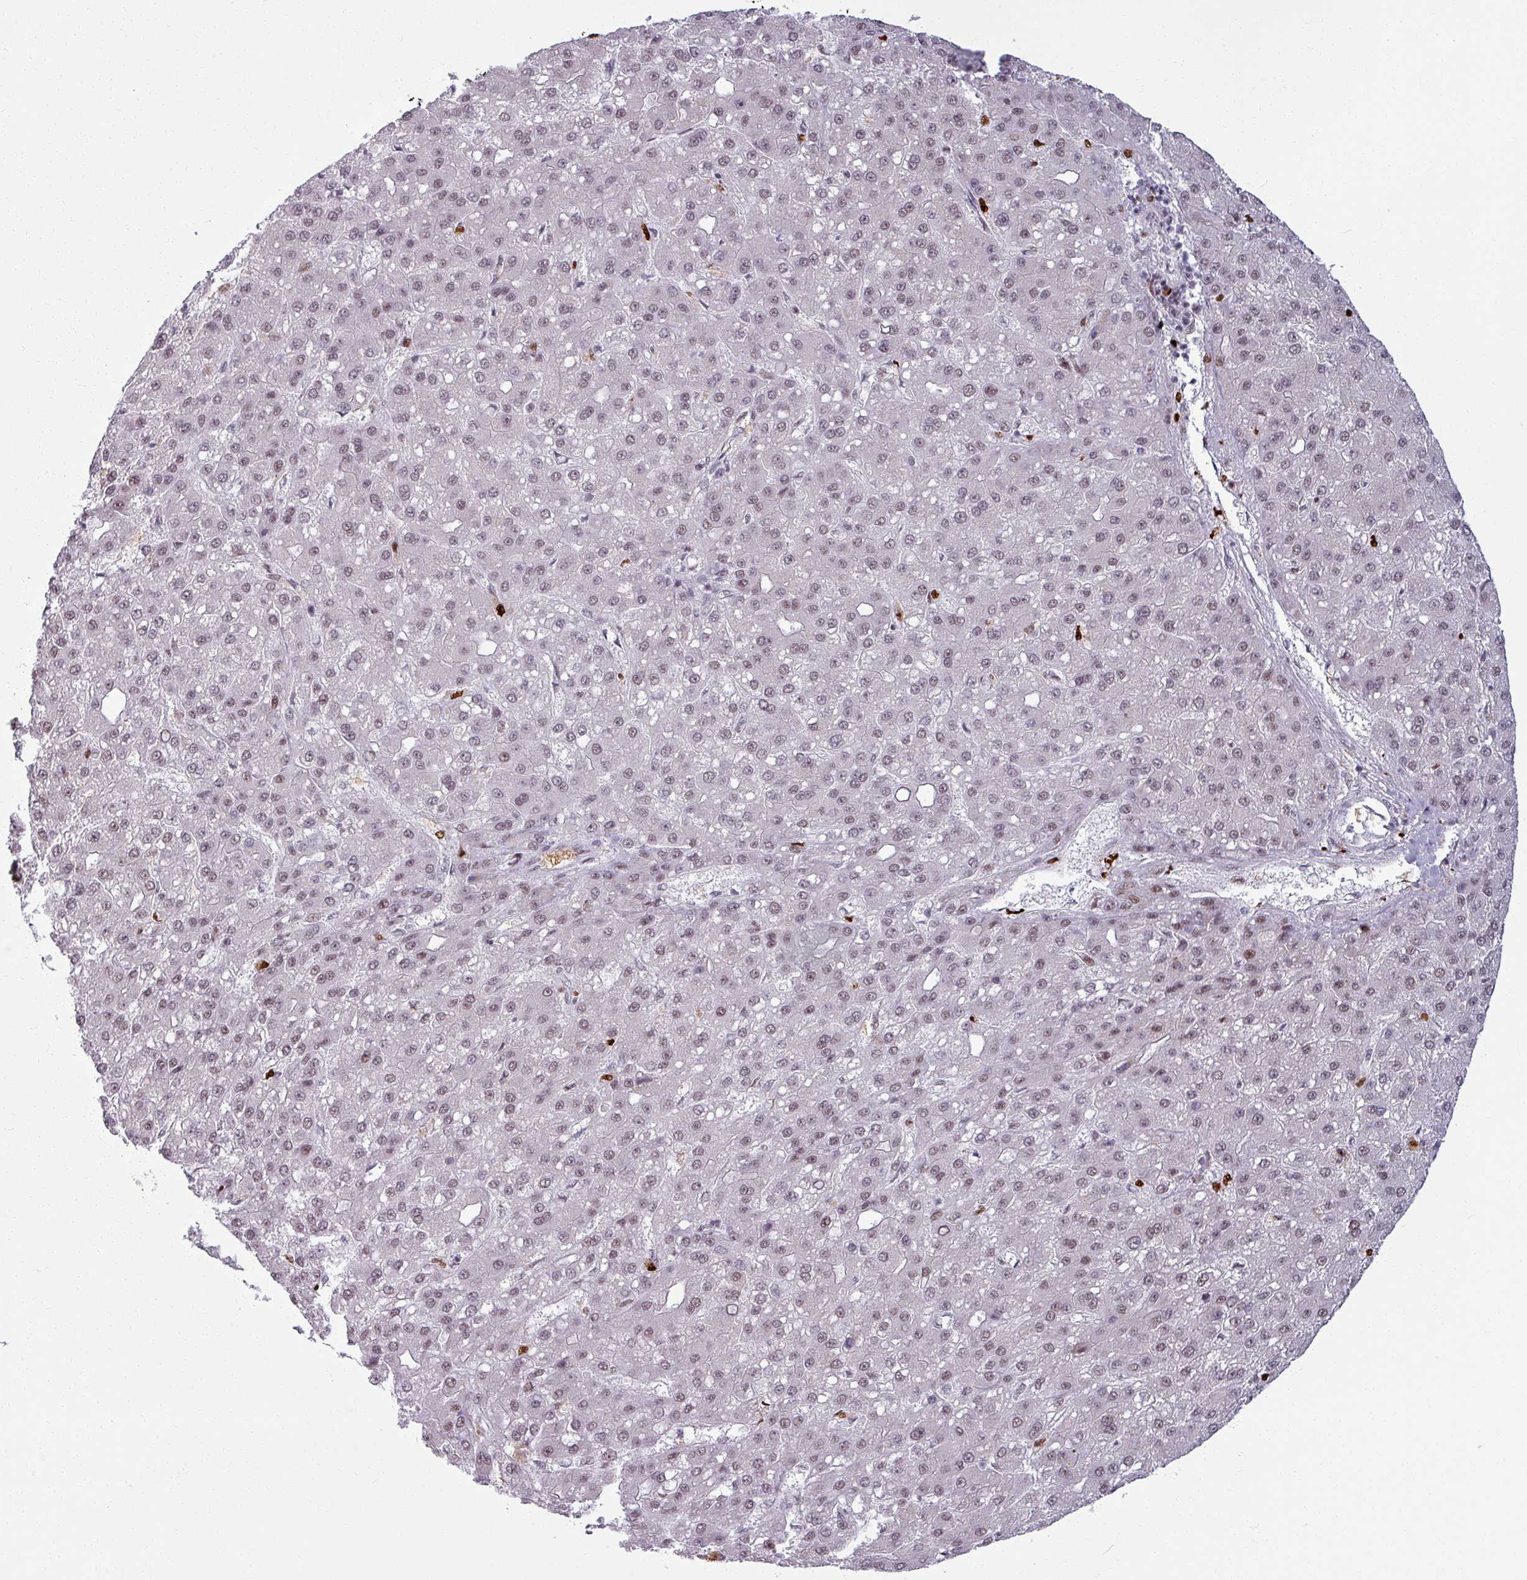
{"staining": {"intensity": "weak", "quantity": ">75%", "location": "nuclear"}, "tissue": "liver cancer", "cell_type": "Tumor cells", "image_type": "cancer", "snomed": [{"axis": "morphology", "description": "Carcinoma, Hepatocellular, NOS"}, {"axis": "topography", "description": "Liver"}], "caption": "A photomicrograph showing weak nuclear expression in about >75% of tumor cells in liver cancer, as visualized by brown immunohistochemical staining.", "gene": "NCOR1", "patient": {"sex": "male", "age": 67}}